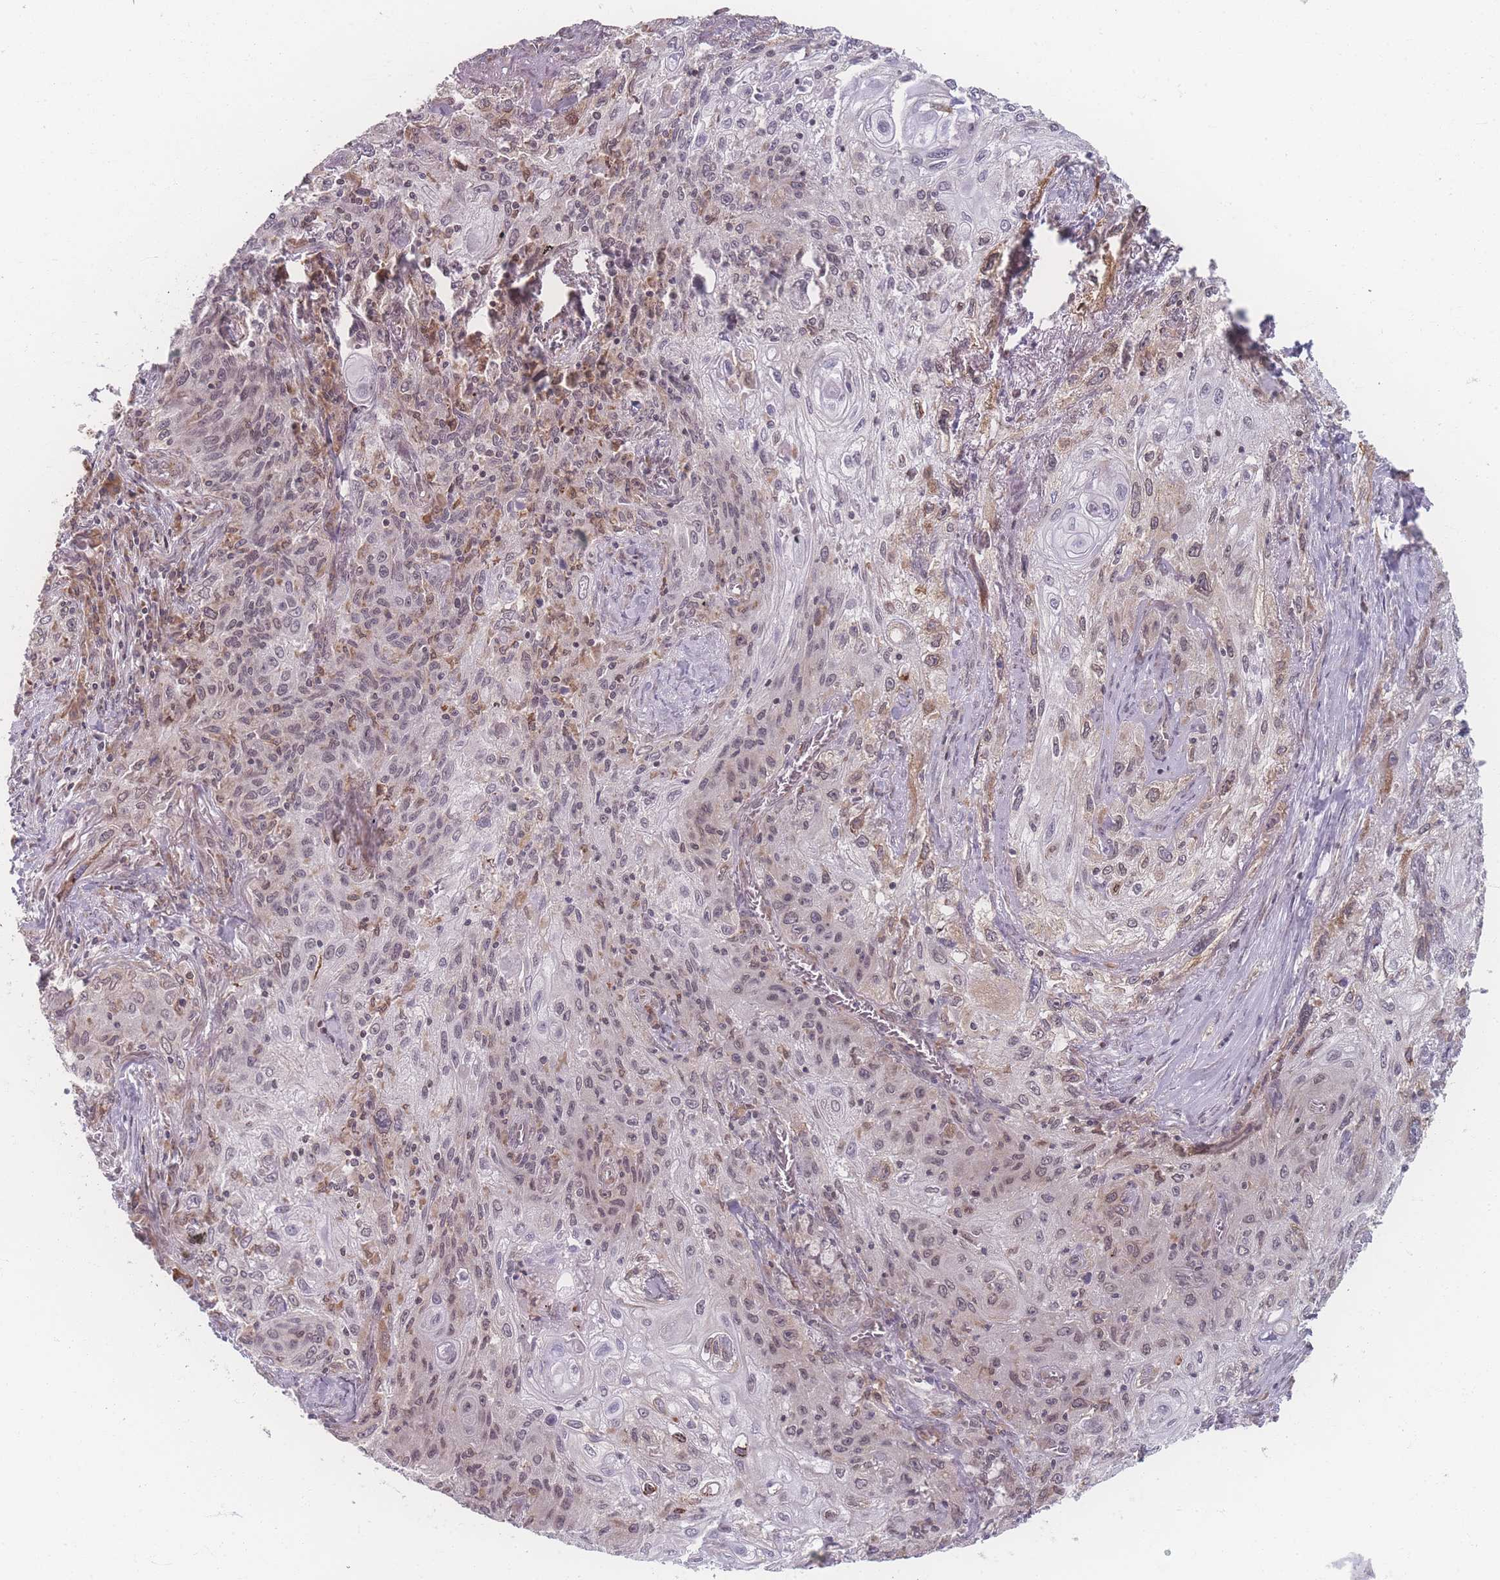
{"staining": {"intensity": "weak", "quantity": "<25%", "location": "cytoplasmic/membranous,nuclear"}, "tissue": "lung cancer", "cell_type": "Tumor cells", "image_type": "cancer", "snomed": [{"axis": "morphology", "description": "Squamous cell carcinoma, NOS"}, {"axis": "topography", "description": "Lung"}], "caption": "Lung cancer was stained to show a protein in brown. There is no significant positivity in tumor cells. The staining is performed using DAB brown chromogen with nuclei counter-stained in using hematoxylin.", "gene": "ZC3H13", "patient": {"sex": "female", "age": 69}}